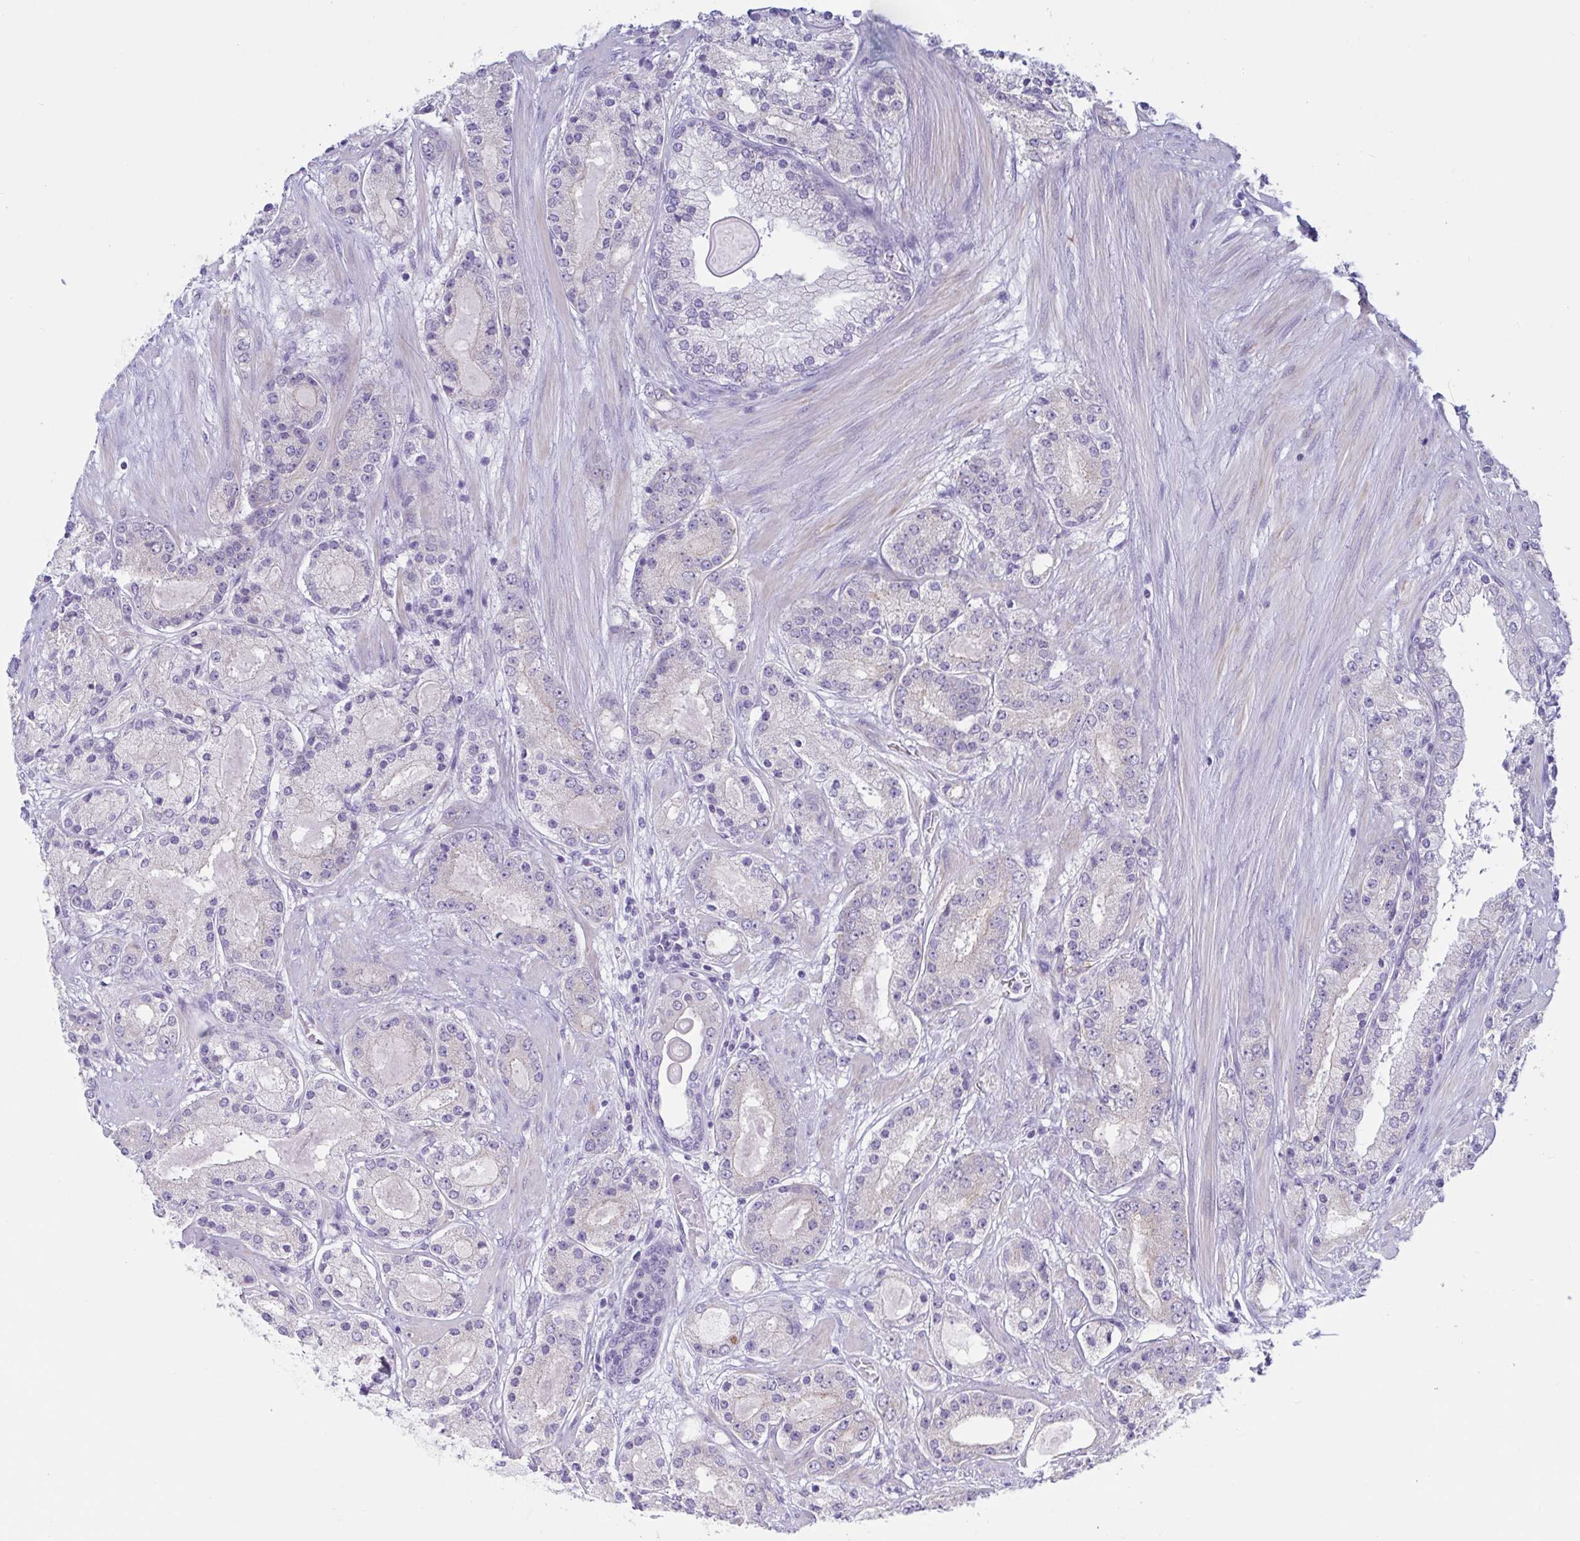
{"staining": {"intensity": "negative", "quantity": "none", "location": "none"}, "tissue": "prostate cancer", "cell_type": "Tumor cells", "image_type": "cancer", "snomed": [{"axis": "morphology", "description": "Adenocarcinoma, High grade"}, {"axis": "topography", "description": "Prostate"}], "caption": "Immunohistochemistry of prostate adenocarcinoma (high-grade) demonstrates no expression in tumor cells. (Brightfield microscopy of DAB immunohistochemistry (IHC) at high magnification).", "gene": "TNNI2", "patient": {"sex": "male", "age": 67}}